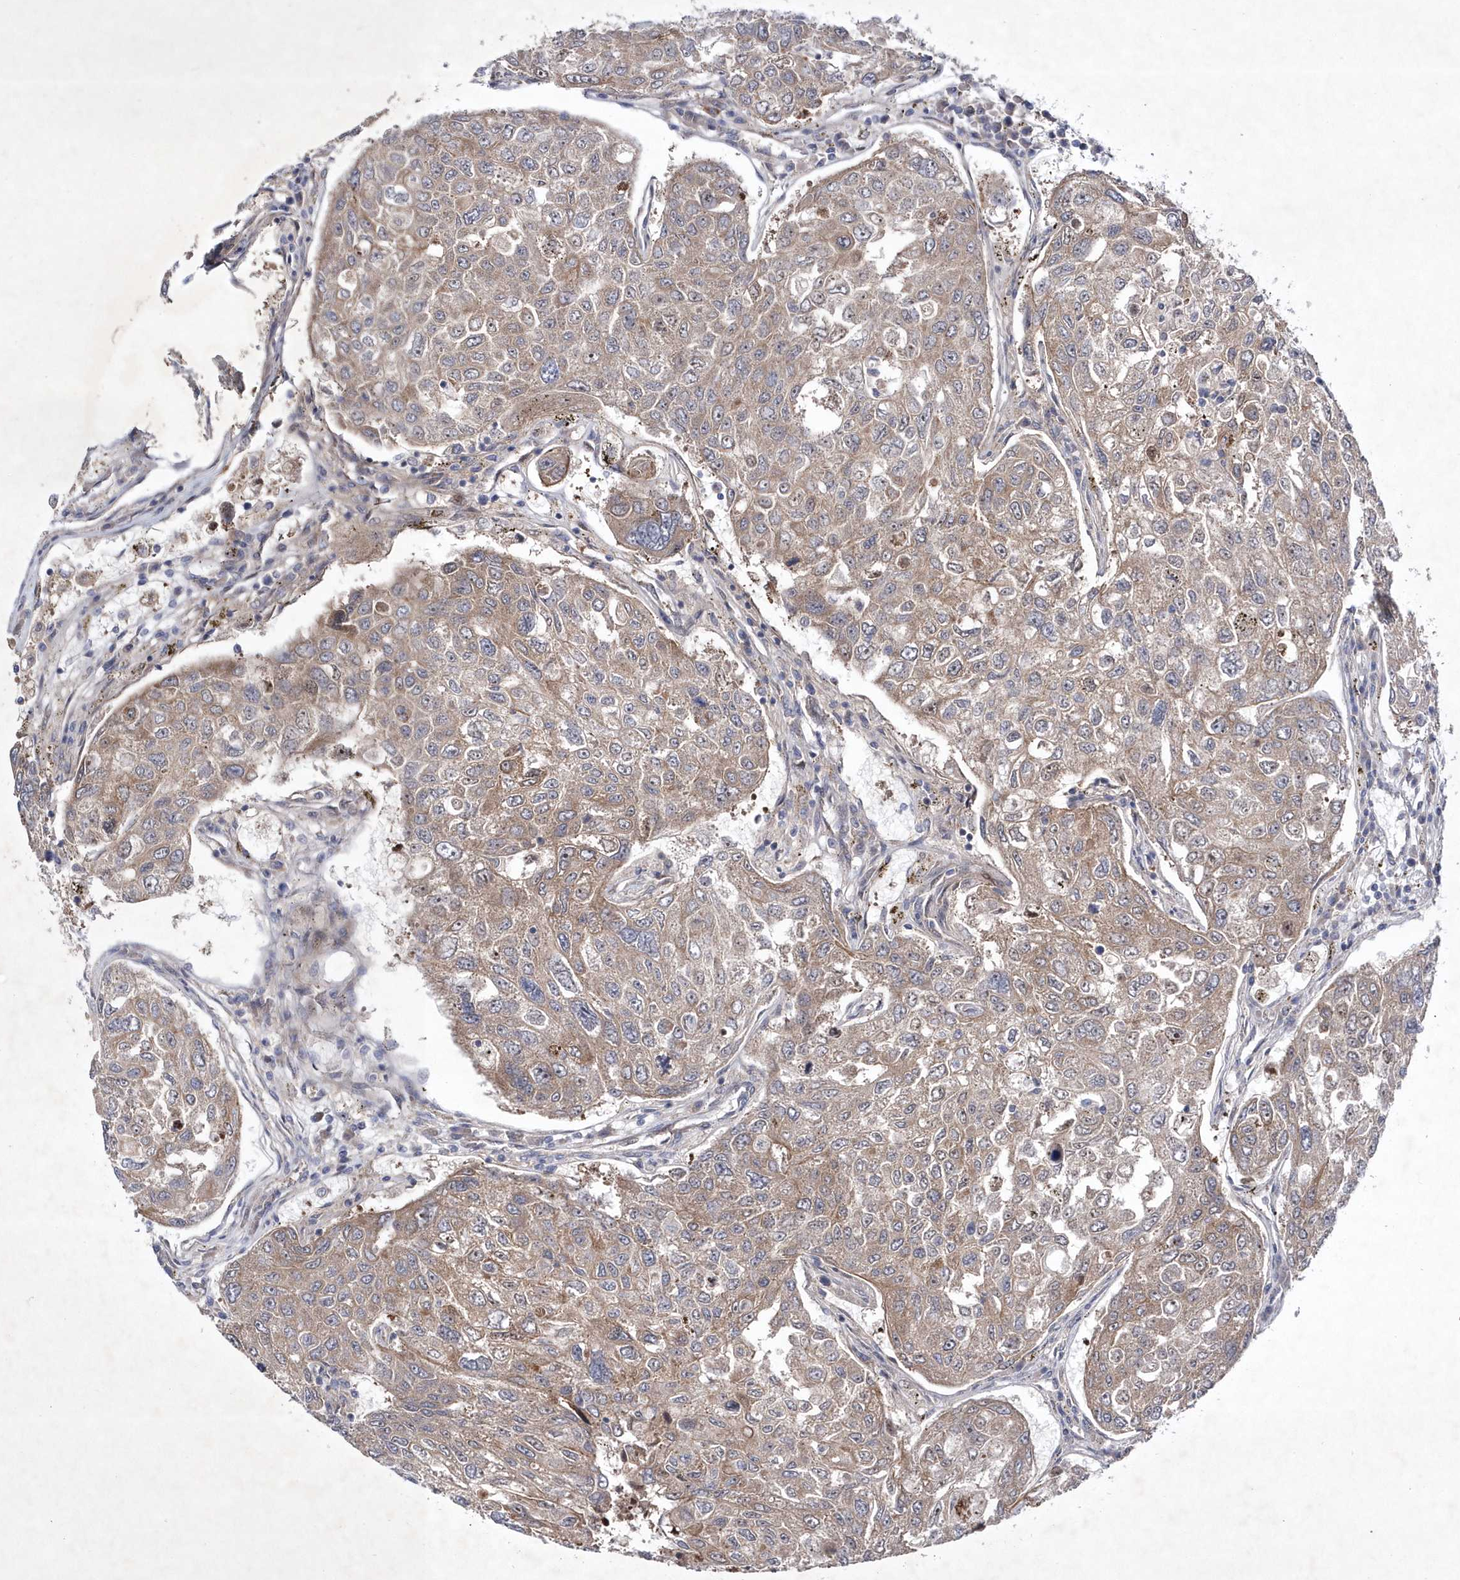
{"staining": {"intensity": "weak", "quantity": ">75%", "location": "cytoplasmic/membranous"}, "tissue": "urothelial cancer", "cell_type": "Tumor cells", "image_type": "cancer", "snomed": [{"axis": "morphology", "description": "Urothelial carcinoma, High grade"}, {"axis": "topography", "description": "Lymph node"}, {"axis": "topography", "description": "Urinary bladder"}], "caption": "This is an image of immunohistochemistry (IHC) staining of urothelial cancer, which shows weak positivity in the cytoplasmic/membranous of tumor cells.", "gene": "DSPP", "patient": {"sex": "male", "age": 51}}